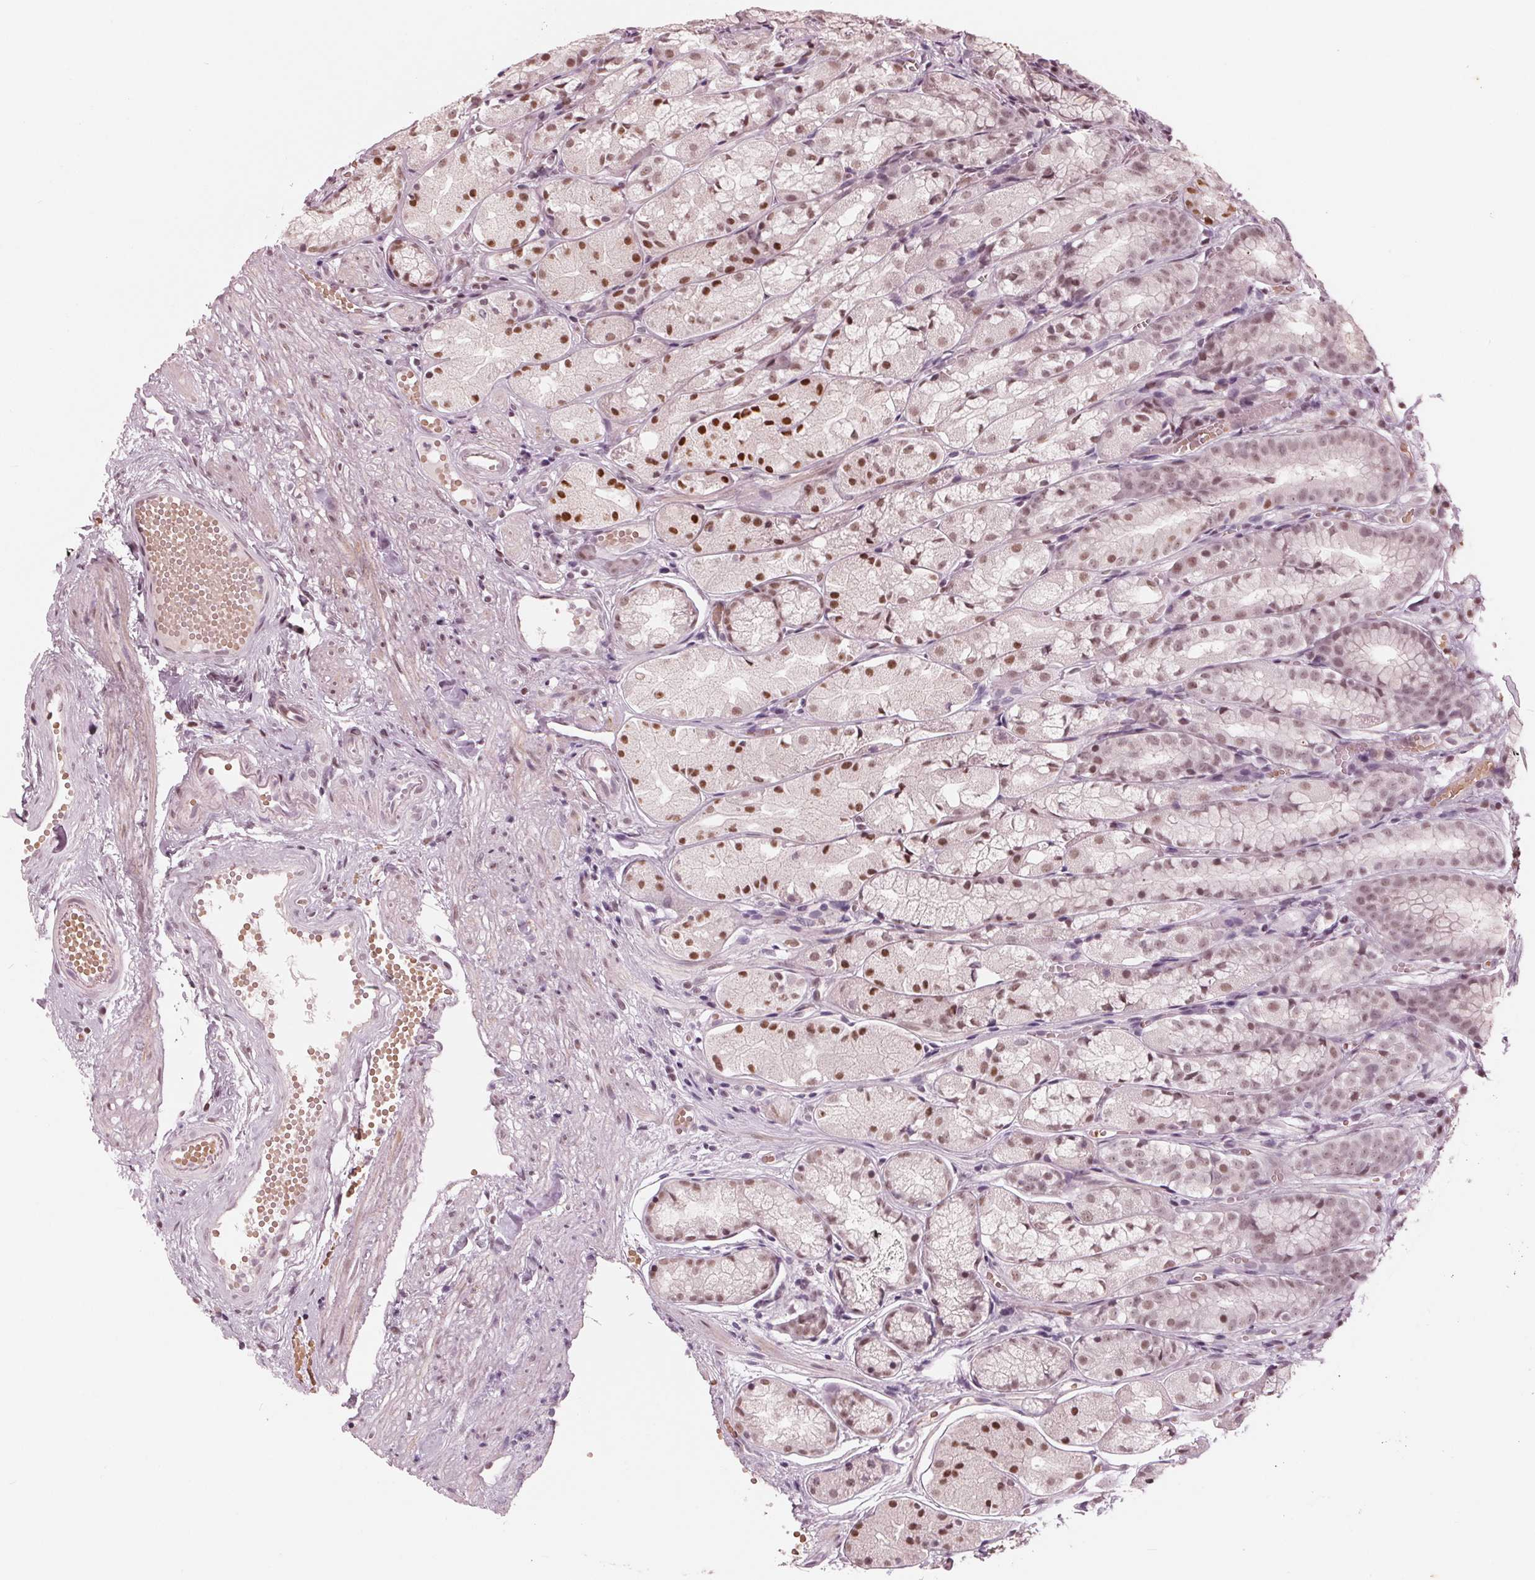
{"staining": {"intensity": "strong", "quantity": "25%-75%", "location": "nuclear"}, "tissue": "stomach", "cell_type": "Glandular cells", "image_type": "normal", "snomed": [{"axis": "morphology", "description": "Normal tissue, NOS"}, {"axis": "topography", "description": "Stomach"}], "caption": "An immunohistochemistry photomicrograph of benign tissue is shown. Protein staining in brown labels strong nuclear positivity in stomach within glandular cells.", "gene": "DNMT3L", "patient": {"sex": "male", "age": 70}}